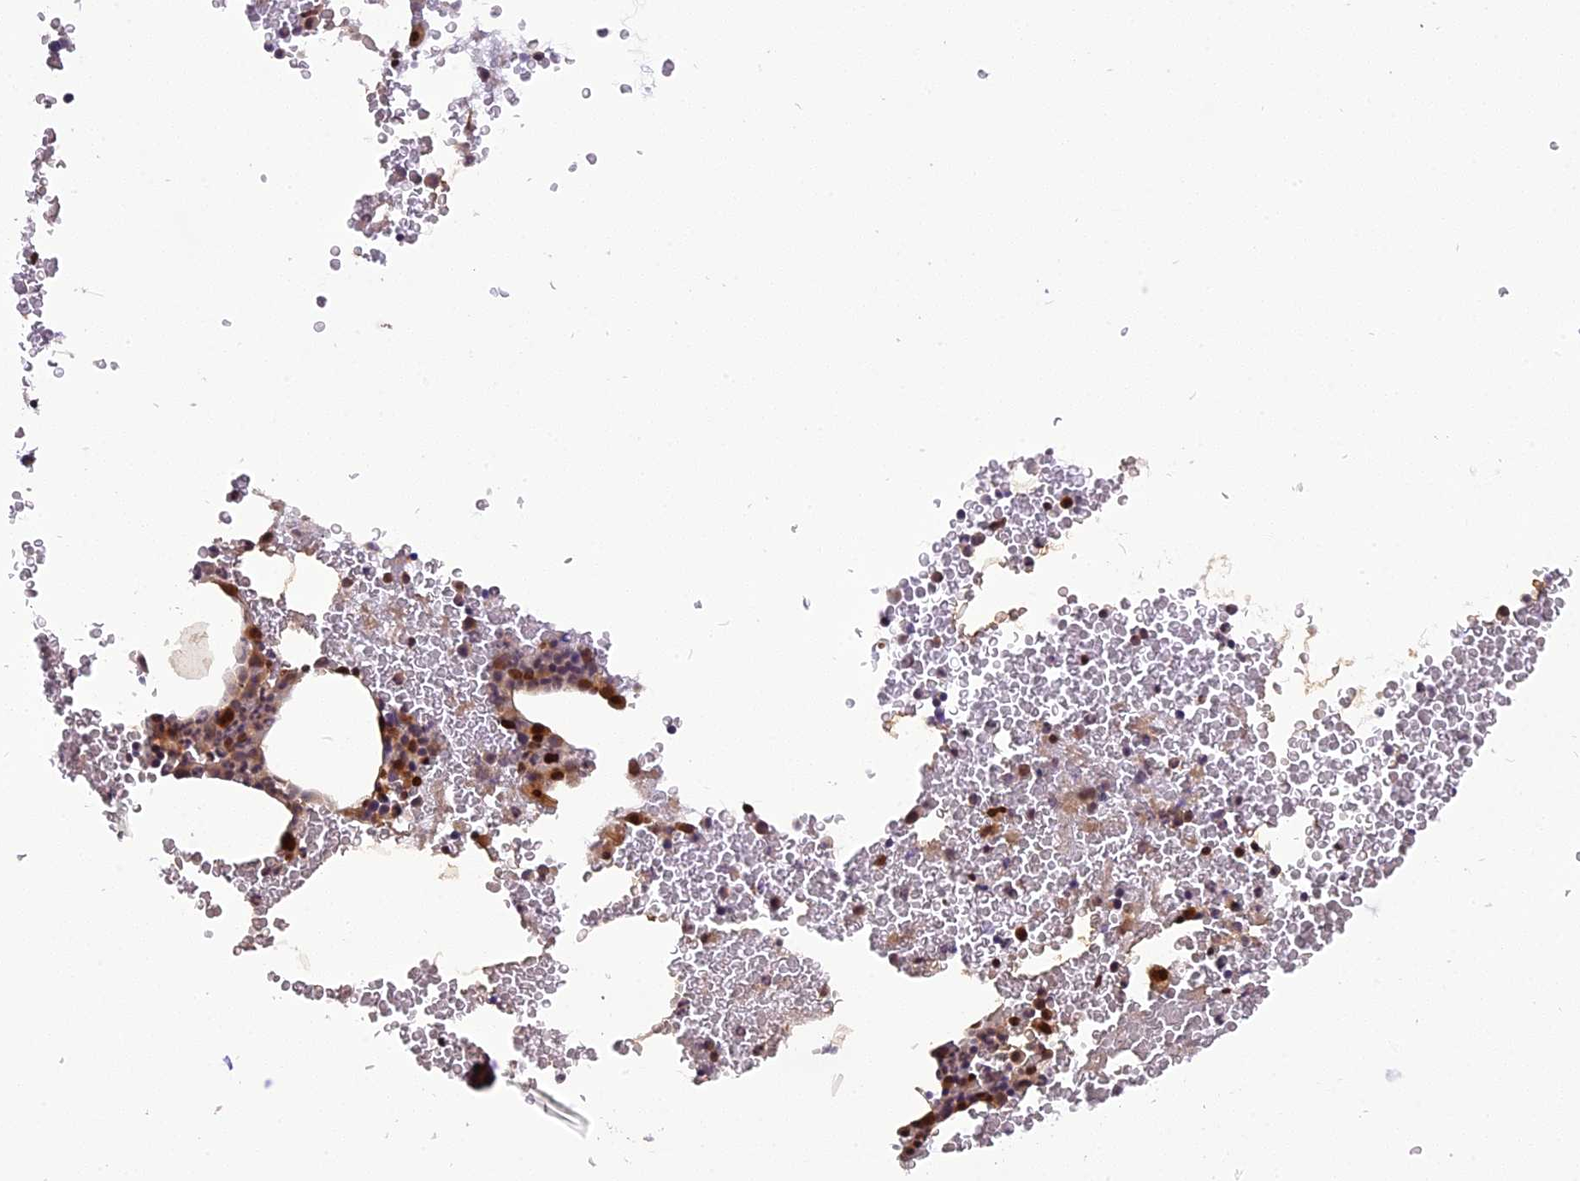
{"staining": {"intensity": "strong", "quantity": "25%-75%", "location": "nuclear"}, "tissue": "bone marrow", "cell_type": "Hematopoietic cells", "image_type": "normal", "snomed": [{"axis": "morphology", "description": "Normal tissue, NOS"}, {"axis": "morphology", "description": "Inflammation, NOS"}, {"axis": "topography", "description": "Bone marrow"}], "caption": "An image of bone marrow stained for a protein shows strong nuclear brown staining in hematopoietic cells. Nuclei are stained in blue.", "gene": "RABGGTA", "patient": {"sex": "female", "age": 78}}